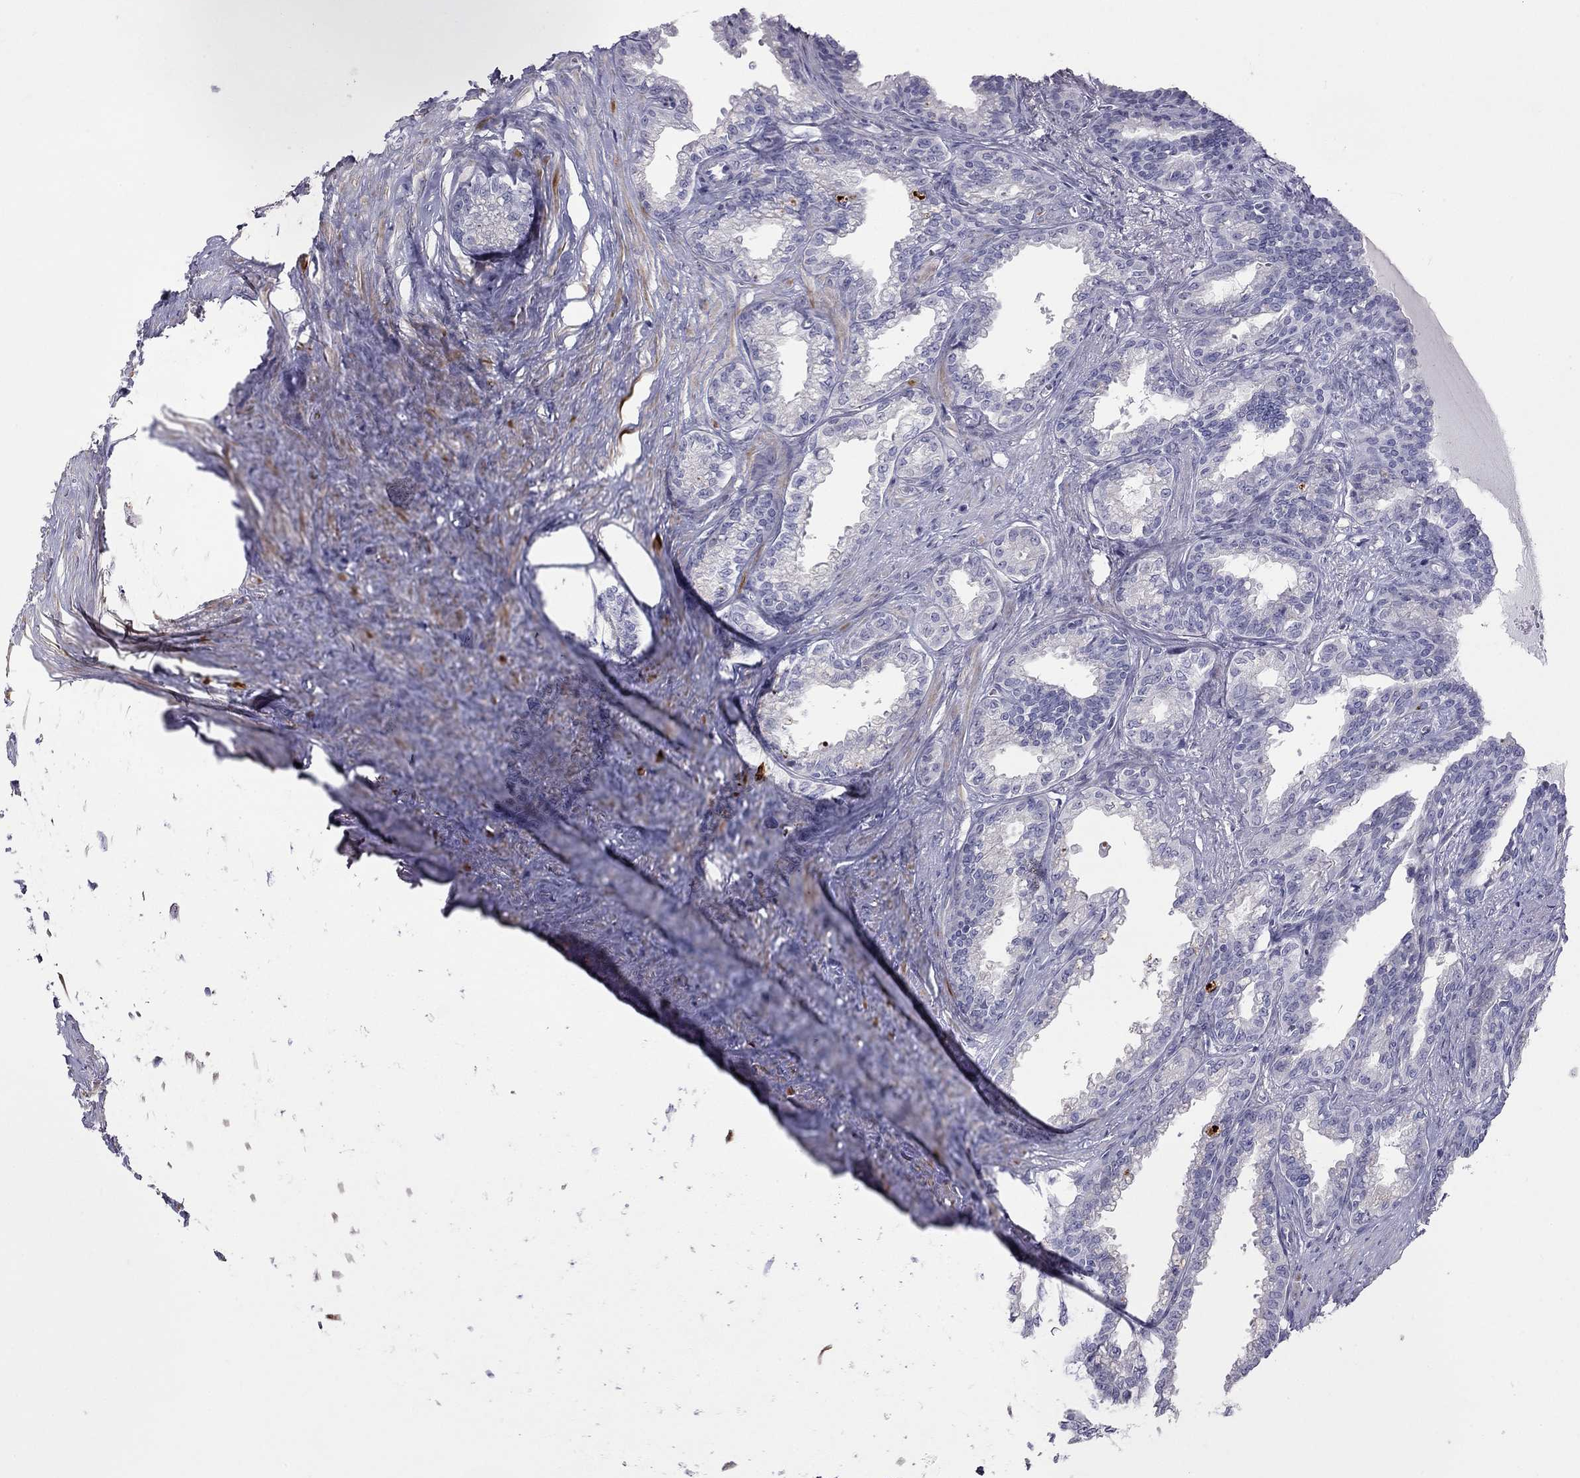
{"staining": {"intensity": "negative", "quantity": "none", "location": "none"}, "tissue": "seminal vesicle", "cell_type": "Glandular cells", "image_type": "normal", "snomed": [{"axis": "morphology", "description": "Normal tissue, NOS"}, {"axis": "morphology", "description": "Urothelial carcinoma, NOS"}, {"axis": "topography", "description": "Urinary bladder"}, {"axis": "topography", "description": "Seminal veicle"}], "caption": "High power microscopy photomicrograph of an immunohistochemistry (IHC) image of unremarkable seminal vesicle, revealing no significant positivity in glandular cells. (Stains: DAB (3,3'-diaminobenzidine) IHC with hematoxylin counter stain, Microscopy: brightfield microscopy at high magnification).", "gene": "C8orf88", "patient": {"sex": "male", "age": 76}}